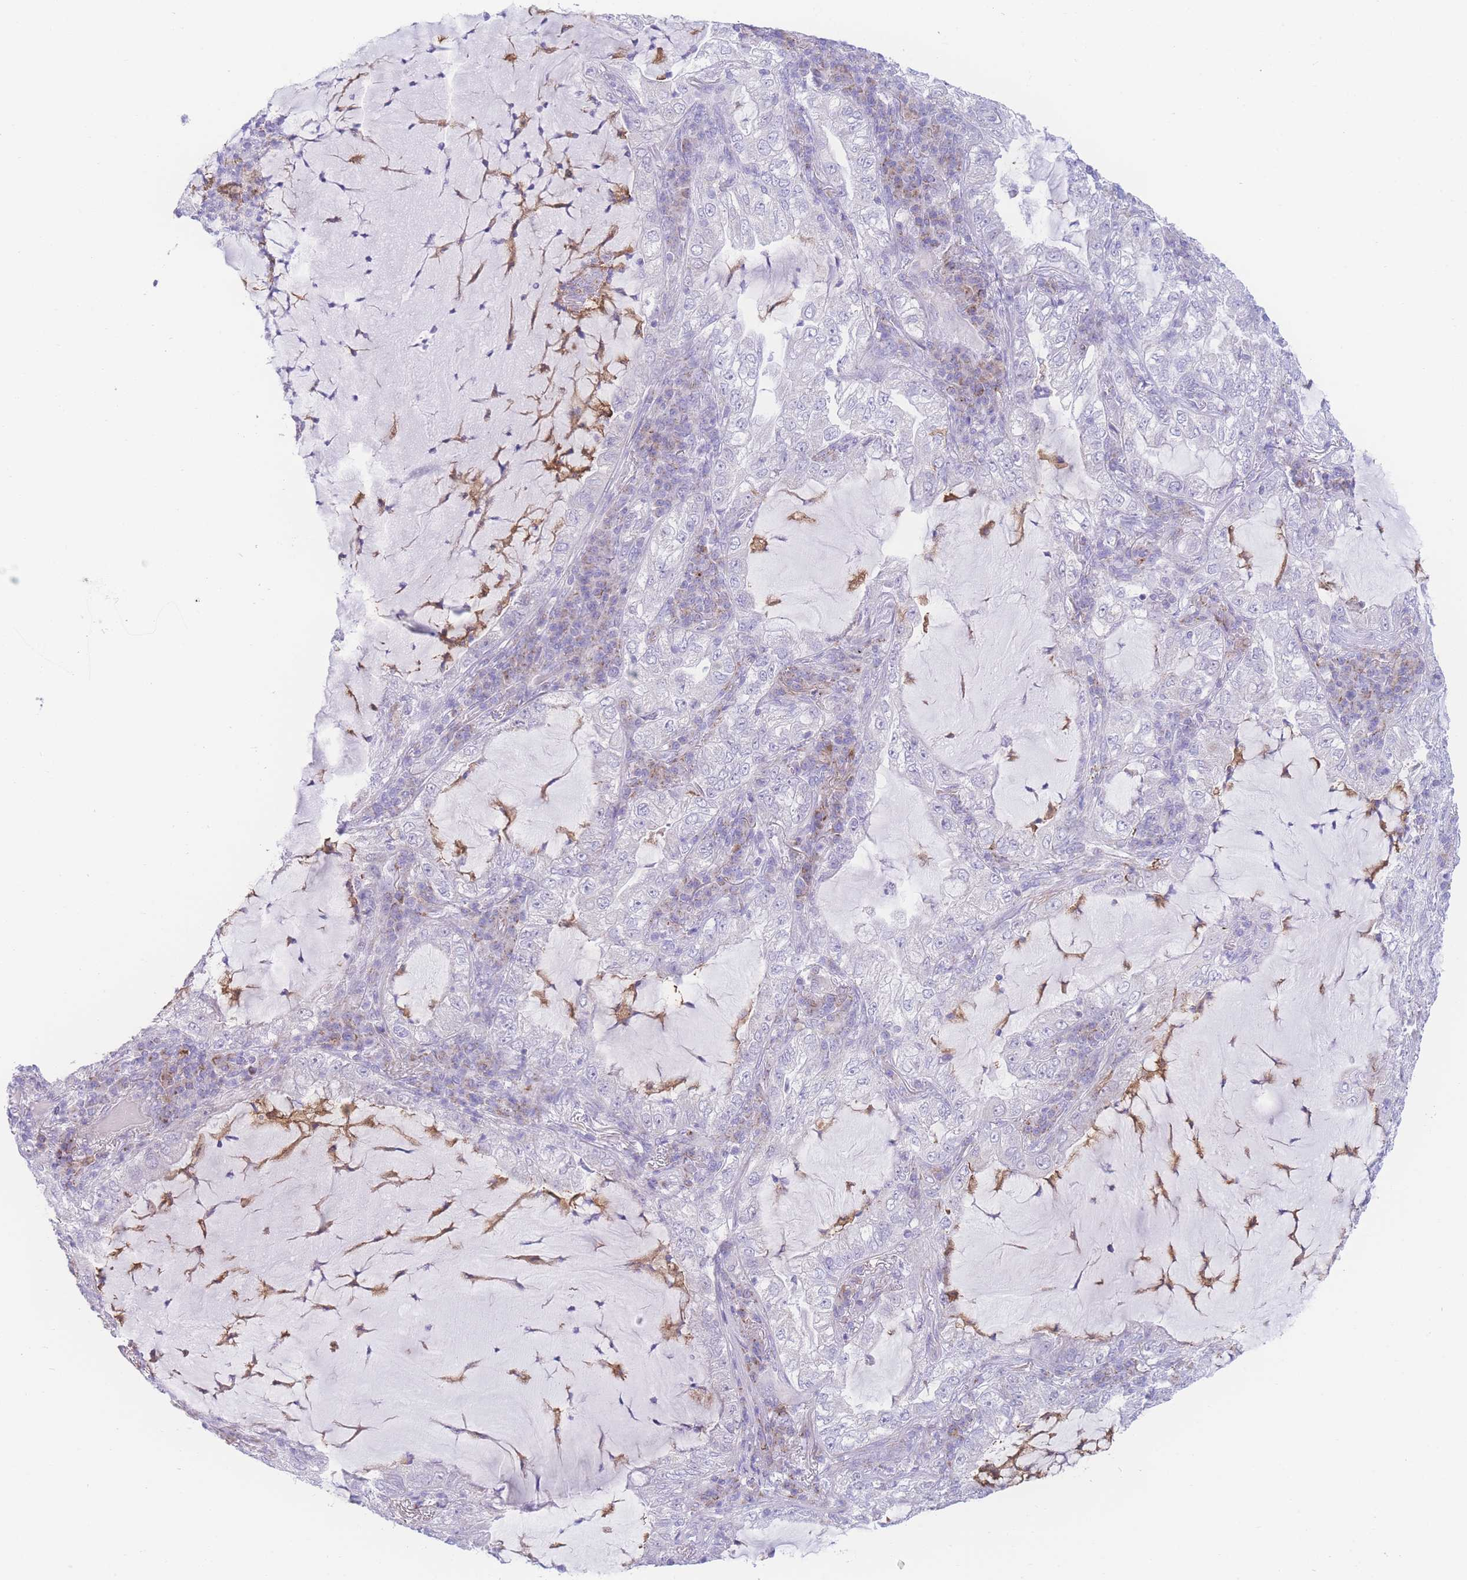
{"staining": {"intensity": "negative", "quantity": "none", "location": "none"}, "tissue": "lung cancer", "cell_type": "Tumor cells", "image_type": "cancer", "snomed": [{"axis": "morphology", "description": "Adenocarcinoma, NOS"}, {"axis": "topography", "description": "Lung"}], "caption": "Lung adenocarcinoma was stained to show a protein in brown. There is no significant expression in tumor cells.", "gene": "NBEAL1", "patient": {"sex": "female", "age": 73}}